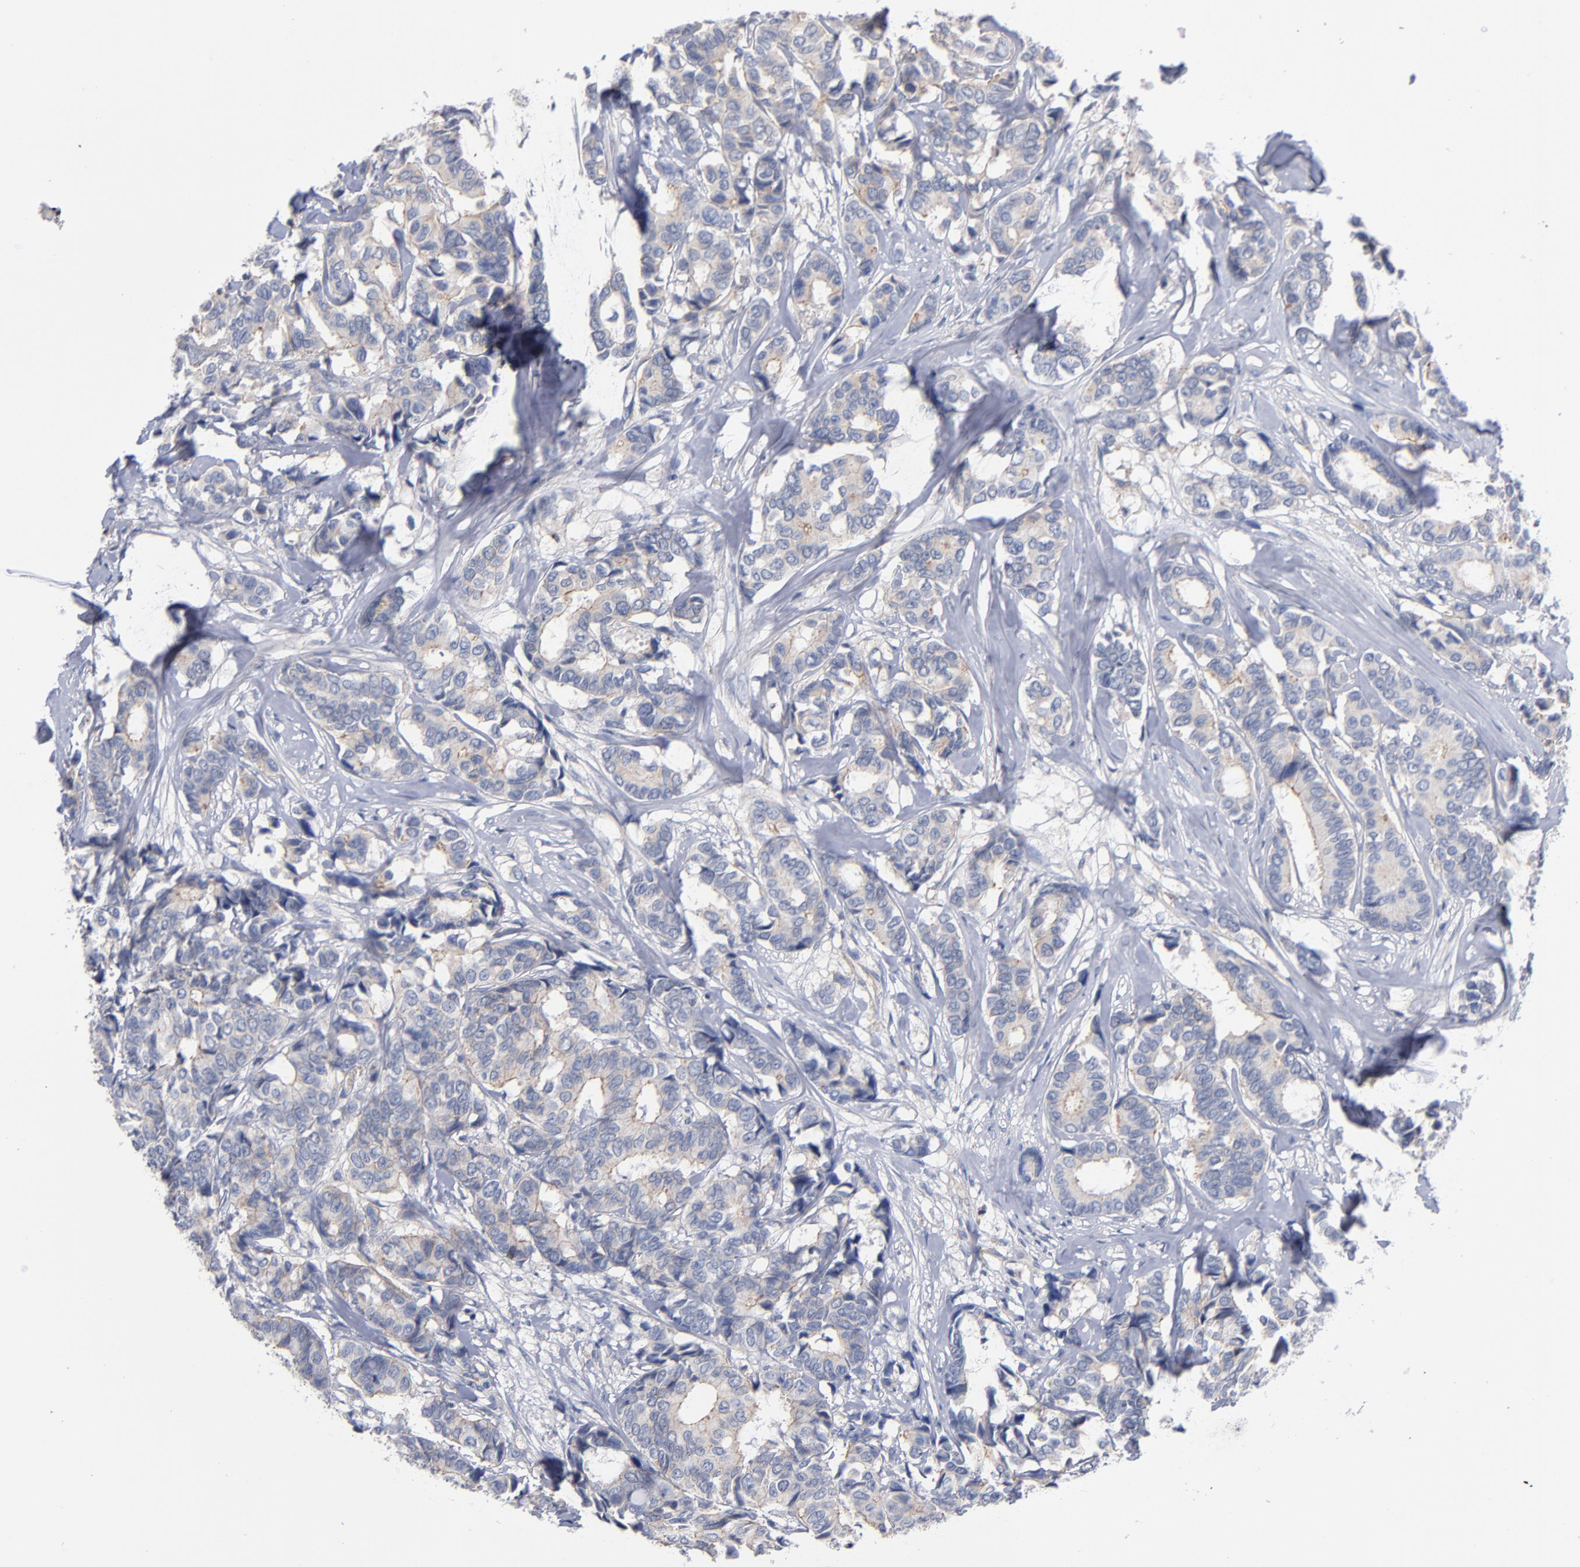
{"staining": {"intensity": "weak", "quantity": ">75%", "location": "cytoplasmic/membranous"}, "tissue": "breast cancer", "cell_type": "Tumor cells", "image_type": "cancer", "snomed": [{"axis": "morphology", "description": "Duct carcinoma"}, {"axis": "topography", "description": "Breast"}], "caption": "An immunohistochemistry (IHC) photomicrograph of tumor tissue is shown. Protein staining in brown highlights weak cytoplasmic/membranous positivity in infiltrating ductal carcinoma (breast) within tumor cells.", "gene": "PDLIM2", "patient": {"sex": "female", "age": 87}}